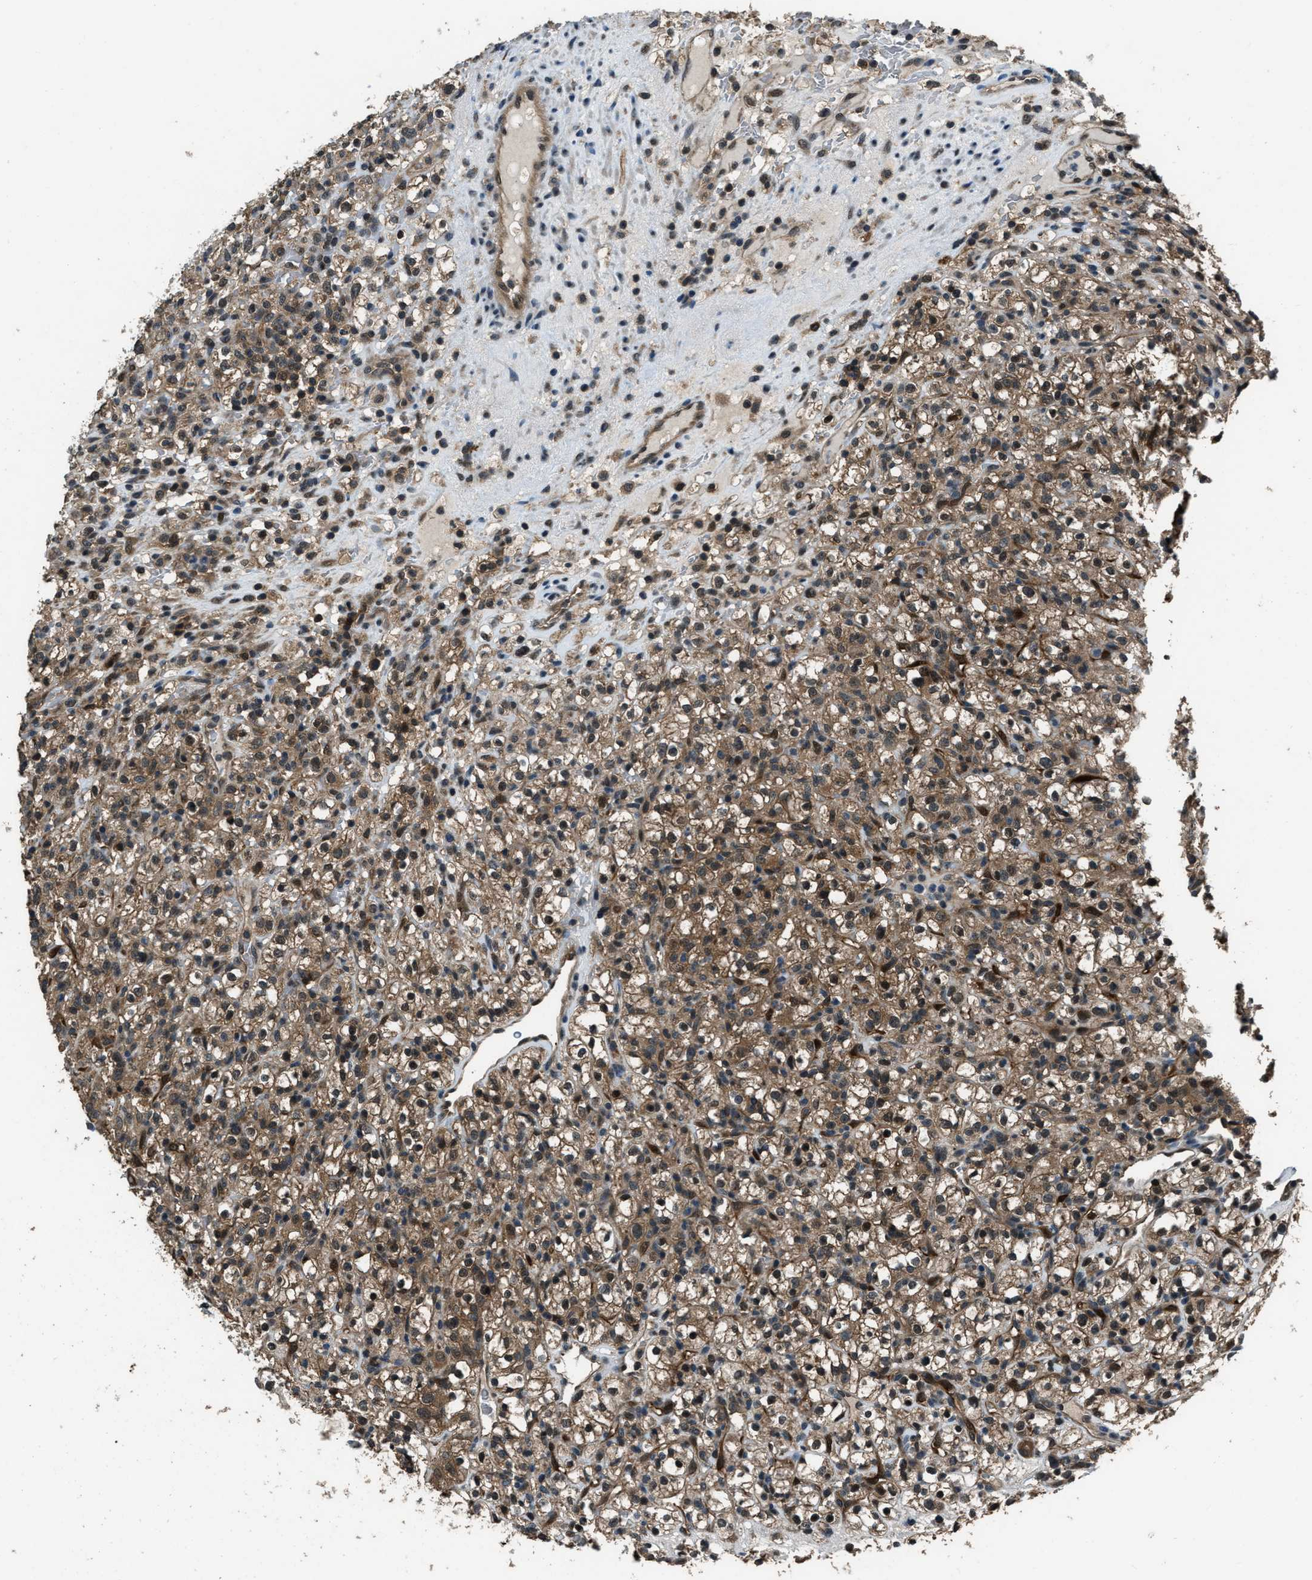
{"staining": {"intensity": "moderate", "quantity": ">75%", "location": "cytoplasmic/membranous,nuclear"}, "tissue": "renal cancer", "cell_type": "Tumor cells", "image_type": "cancer", "snomed": [{"axis": "morphology", "description": "Normal tissue, NOS"}, {"axis": "morphology", "description": "Adenocarcinoma, NOS"}, {"axis": "topography", "description": "Kidney"}], "caption": "The micrograph reveals staining of renal adenocarcinoma, revealing moderate cytoplasmic/membranous and nuclear protein staining (brown color) within tumor cells. The staining was performed using DAB to visualize the protein expression in brown, while the nuclei were stained in blue with hematoxylin (Magnification: 20x).", "gene": "NUDCD3", "patient": {"sex": "female", "age": 72}}